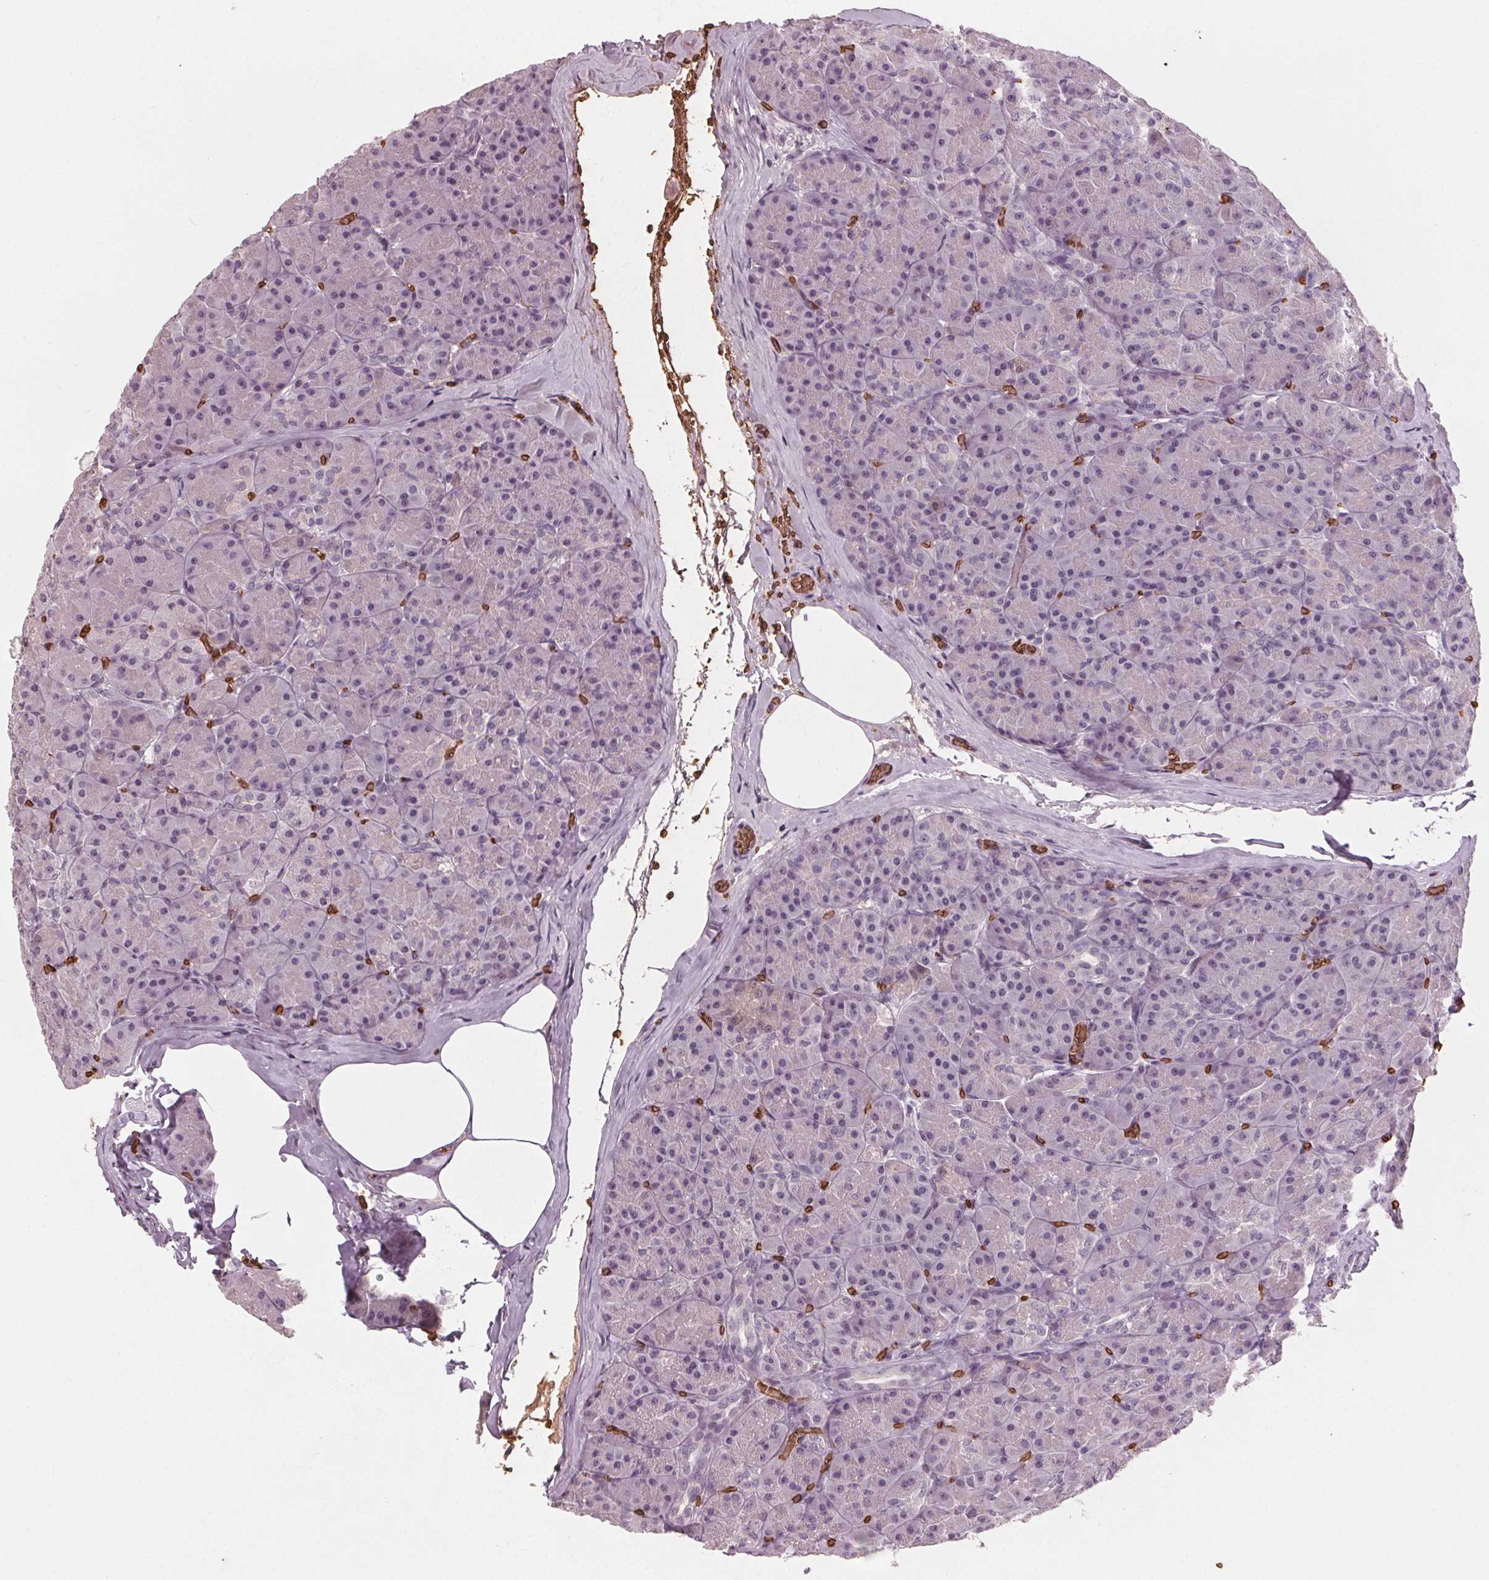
{"staining": {"intensity": "negative", "quantity": "none", "location": "none"}, "tissue": "pancreas", "cell_type": "Exocrine glandular cells", "image_type": "normal", "snomed": [{"axis": "morphology", "description": "Normal tissue, NOS"}, {"axis": "topography", "description": "Pancreas"}], "caption": "IHC histopathology image of normal pancreas: human pancreas stained with DAB (3,3'-diaminobenzidine) reveals no significant protein staining in exocrine glandular cells.", "gene": "SLC4A1", "patient": {"sex": "male", "age": 57}}